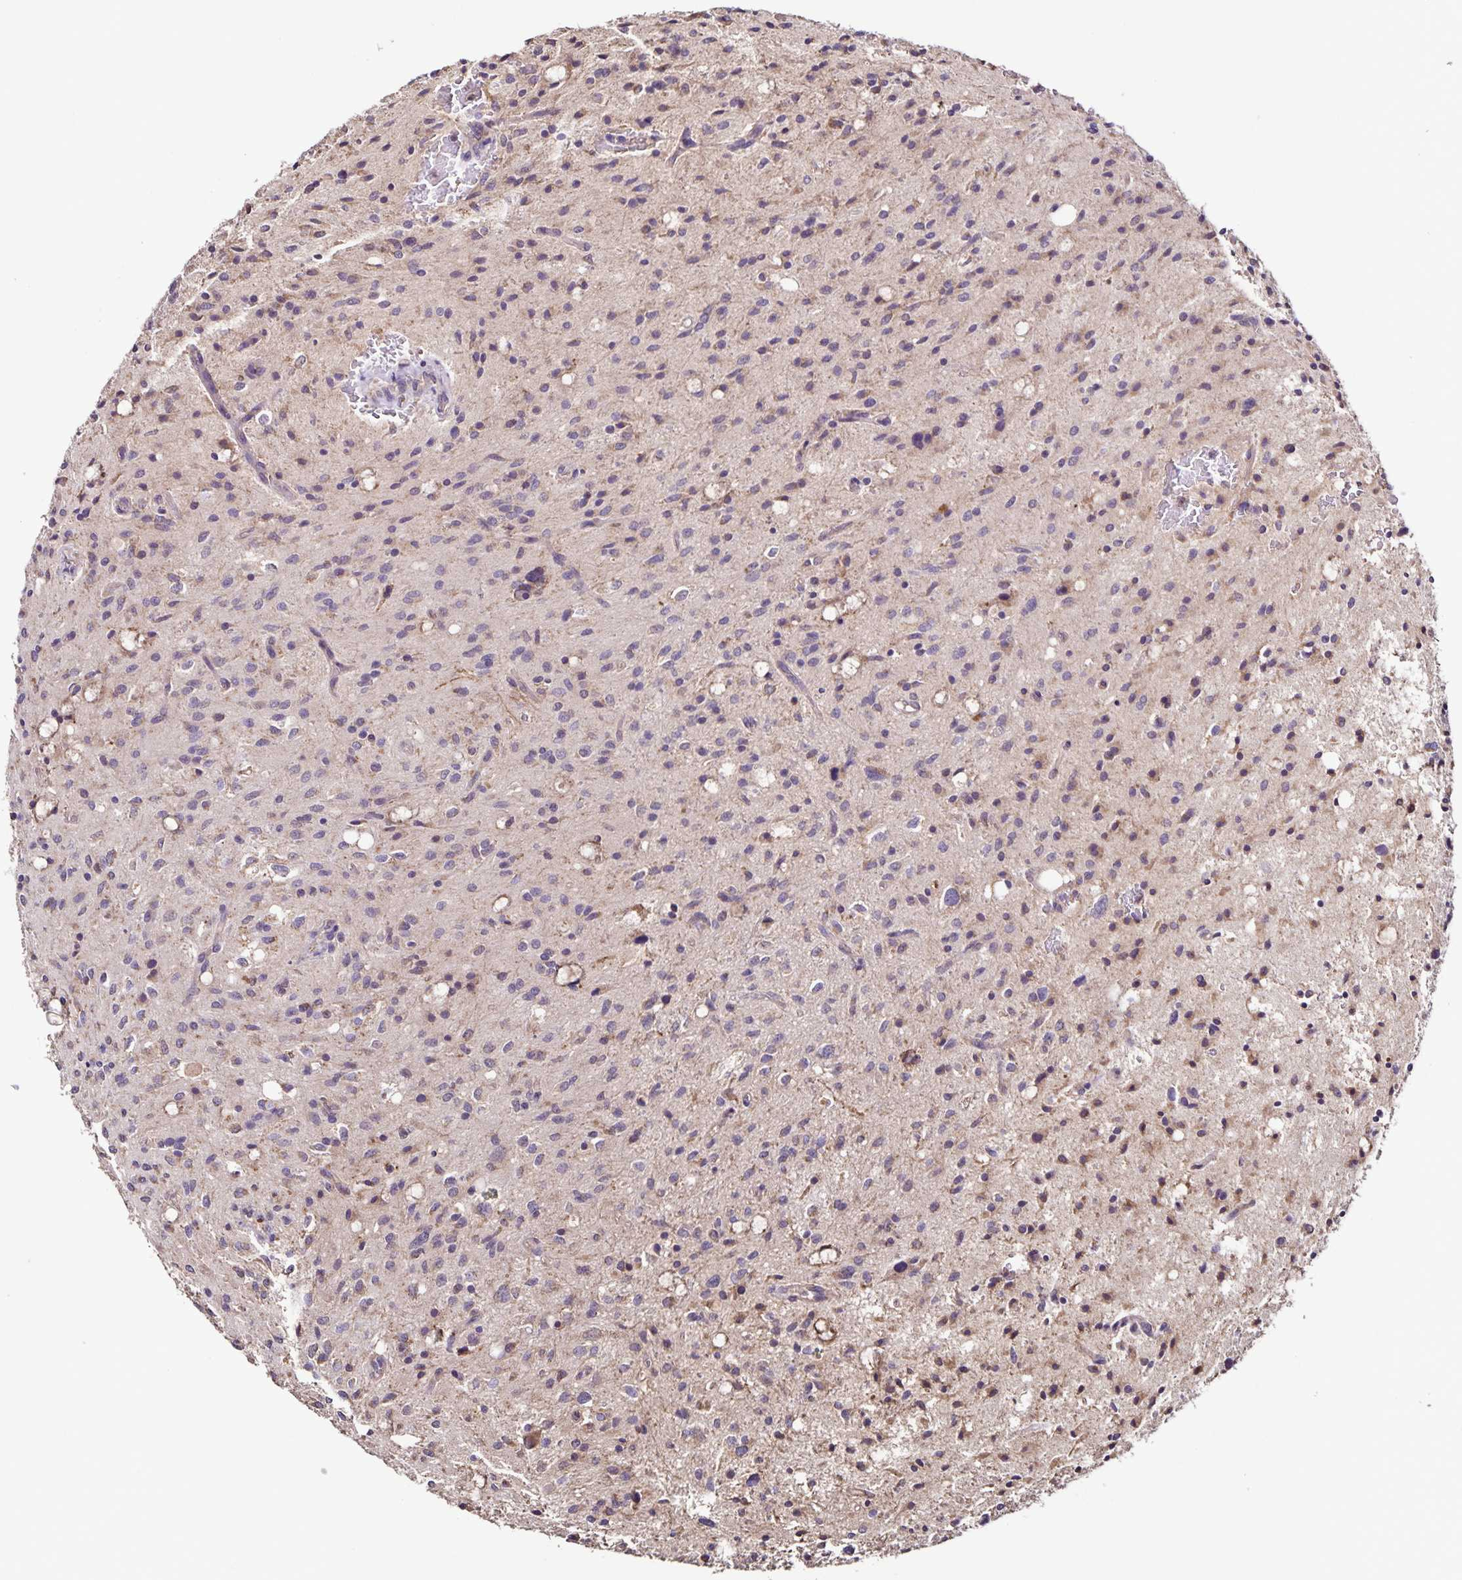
{"staining": {"intensity": "weak", "quantity": "<25%", "location": "cytoplasmic/membranous"}, "tissue": "glioma", "cell_type": "Tumor cells", "image_type": "cancer", "snomed": [{"axis": "morphology", "description": "Glioma, malignant, Low grade"}, {"axis": "topography", "description": "Brain"}], "caption": "This is a image of immunohistochemistry (IHC) staining of malignant glioma (low-grade), which shows no positivity in tumor cells.", "gene": "MAN1A1", "patient": {"sex": "female", "age": 58}}